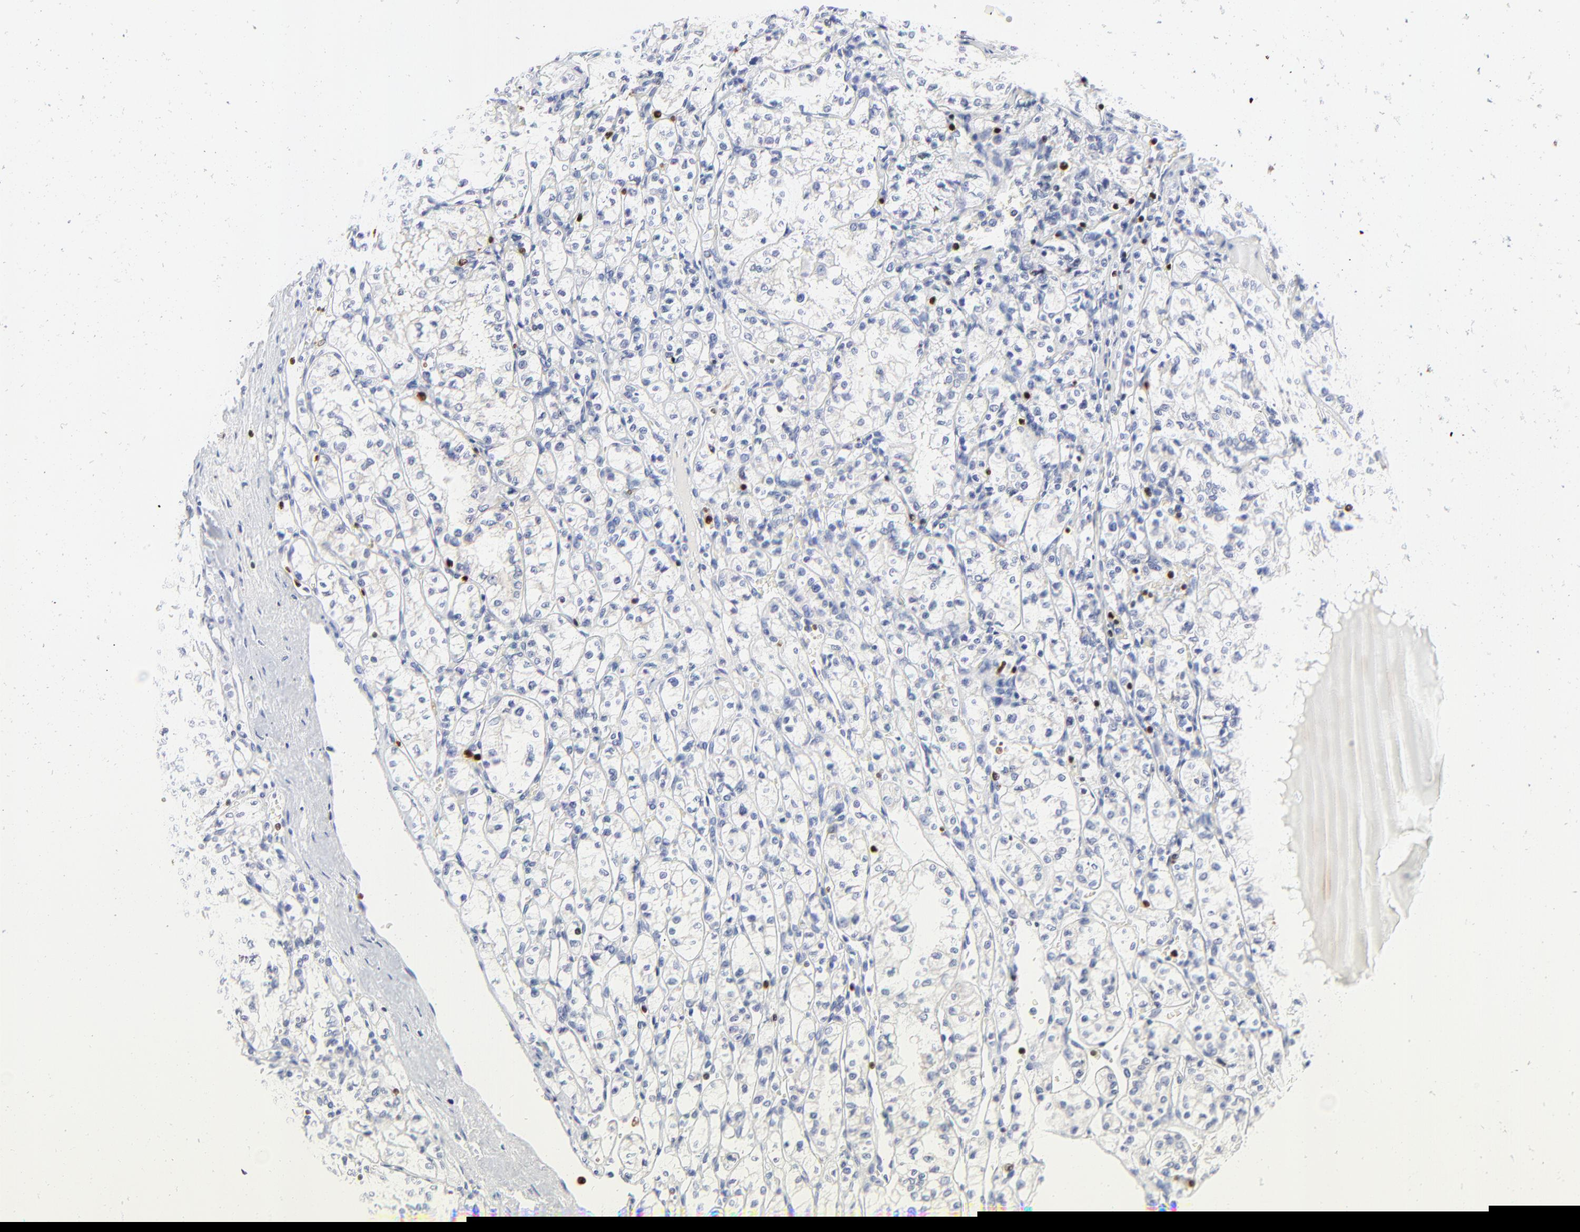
{"staining": {"intensity": "negative", "quantity": "none", "location": "none"}, "tissue": "renal cancer", "cell_type": "Tumor cells", "image_type": "cancer", "snomed": [{"axis": "morphology", "description": "Adenocarcinoma, NOS"}, {"axis": "topography", "description": "Kidney"}], "caption": "Image shows no protein positivity in tumor cells of renal cancer (adenocarcinoma) tissue.", "gene": "ZAP70", "patient": {"sex": "male", "age": 61}}